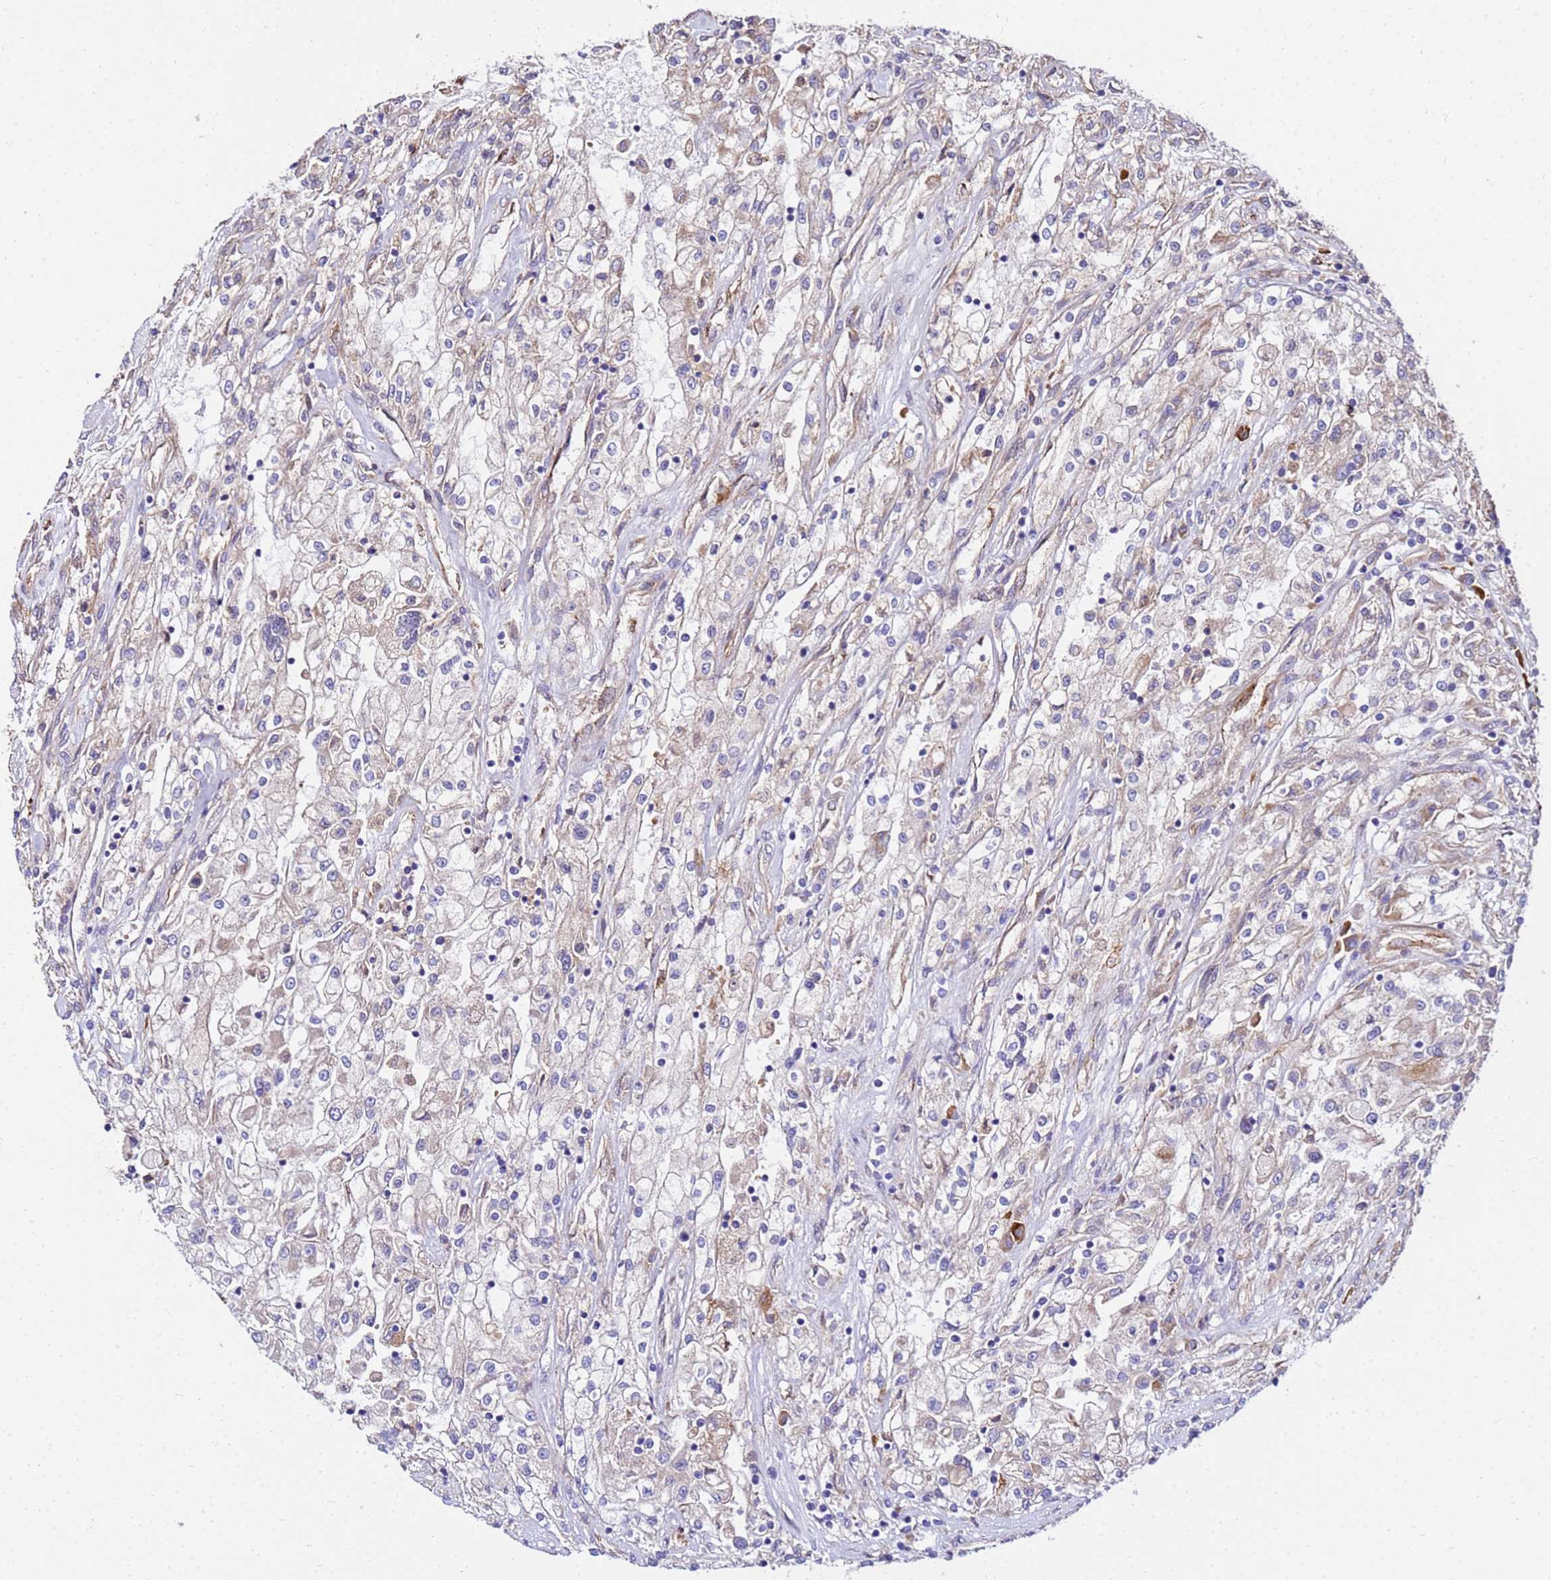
{"staining": {"intensity": "weak", "quantity": "<25%", "location": "cytoplasmic/membranous"}, "tissue": "renal cancer", "cell_type": "Tumor cells", "image_type": "cancer", "snomed": [{"axis": "morphology", "description": "Adenocarcinoma, NOS"}, {"axis": "topography", "description": "Kidney"}], "caption": "Histopathology image shows no protein staining in tumor cells of renal adenocarcinoma tissue. Brightfield microscopy of immunohistochemistry (IHC) stained with DAB (brown) and hematoxylin (blue), captured at high magnification.", "gene": "WWC2", "patient": {"sex": "female", "age": 52}}